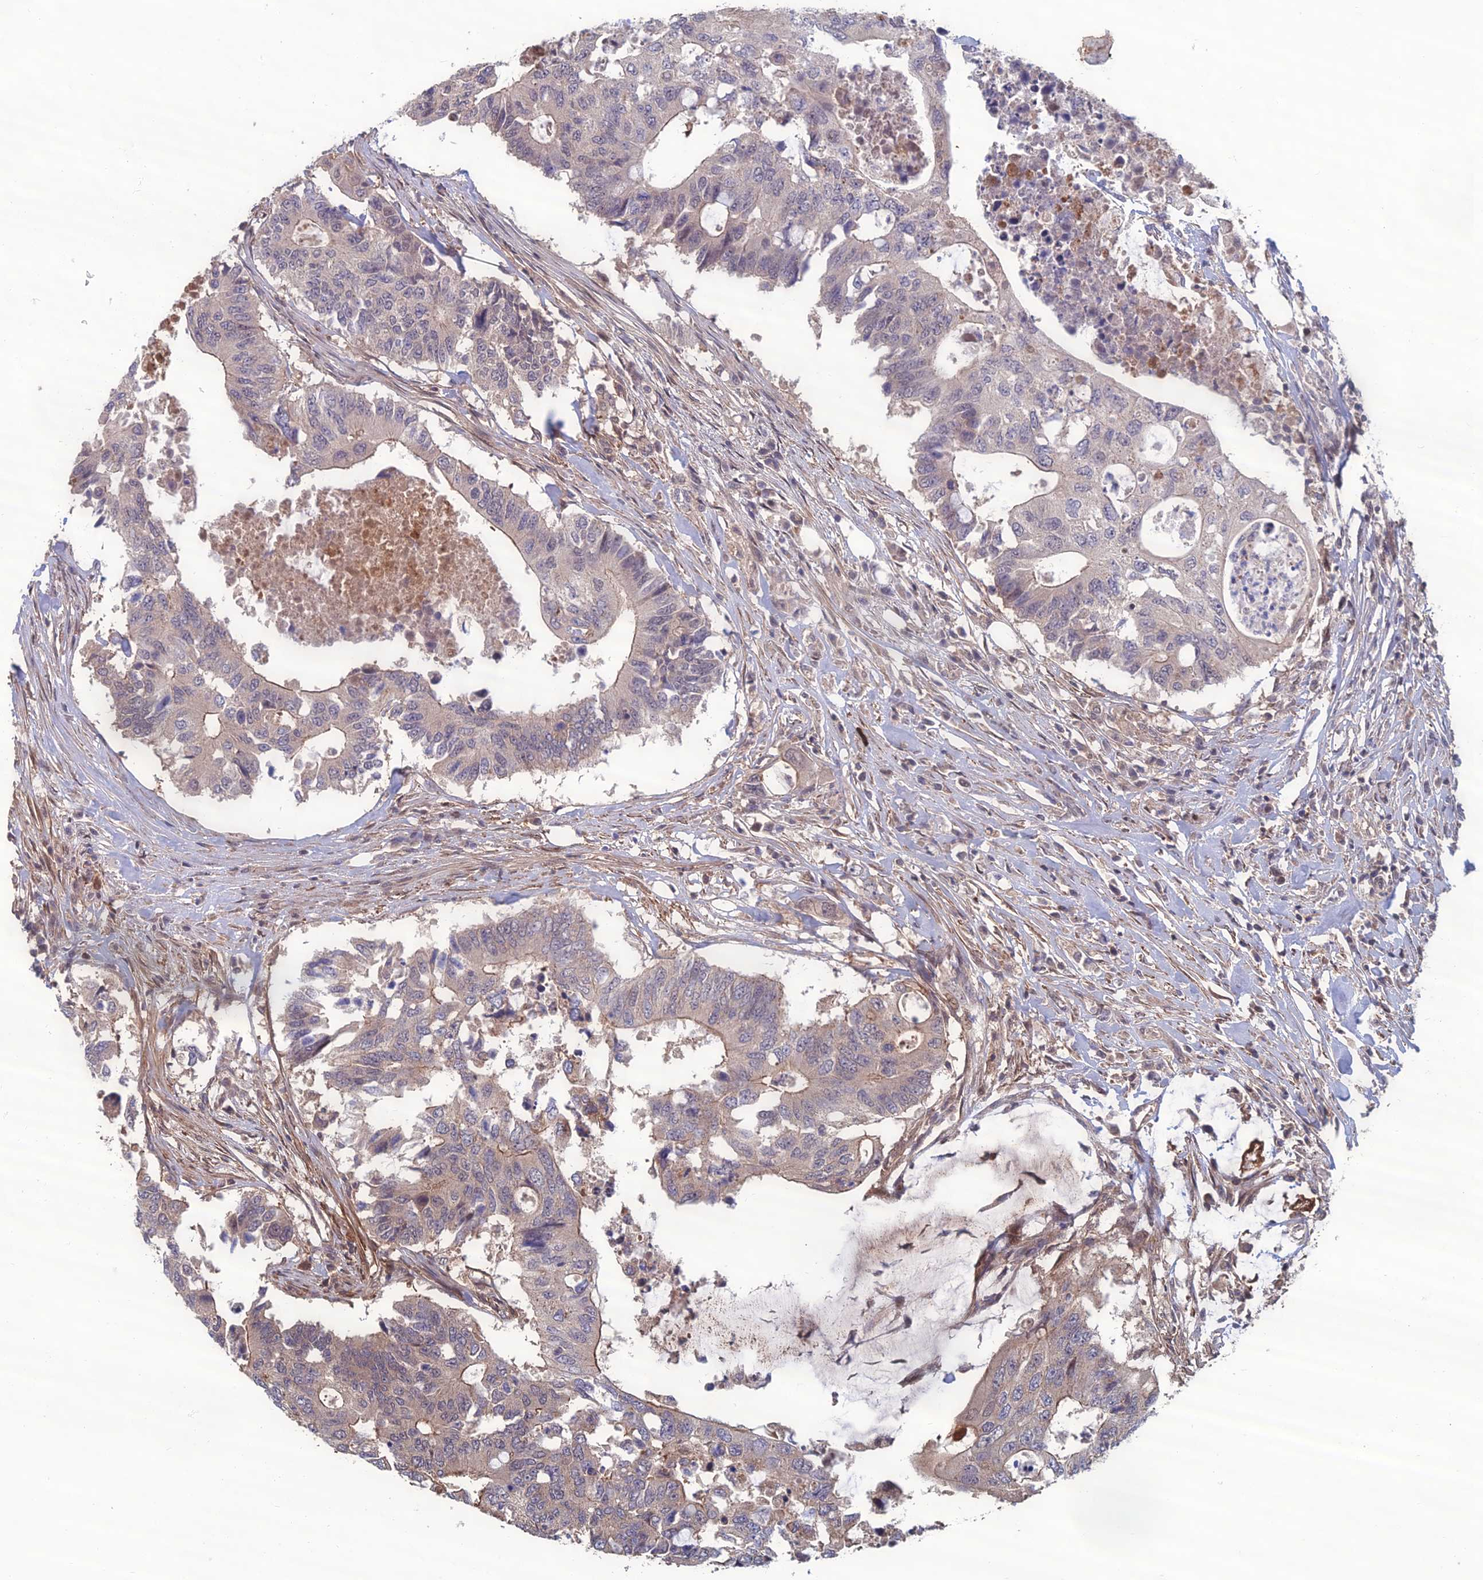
{"staining": {"intensity": "weak", "quantity": "25%-75%", "location": "cytoplasmic/membranous"}, "tissue": "colorectal cancer", "cell_type": "Tumor cells", "image_type": "cancer", "snomed": [{"axis": "morphology", "description": "Adenocarcinoma, NOS"}, {"axis": "topography", "description": "Colon"}], "caption": "Colorectal cancer stained with a protein marker reveals weak staining in tumor cells.", "gene": "CCDC183", "patient": {"sex": "male", "age": 71}}